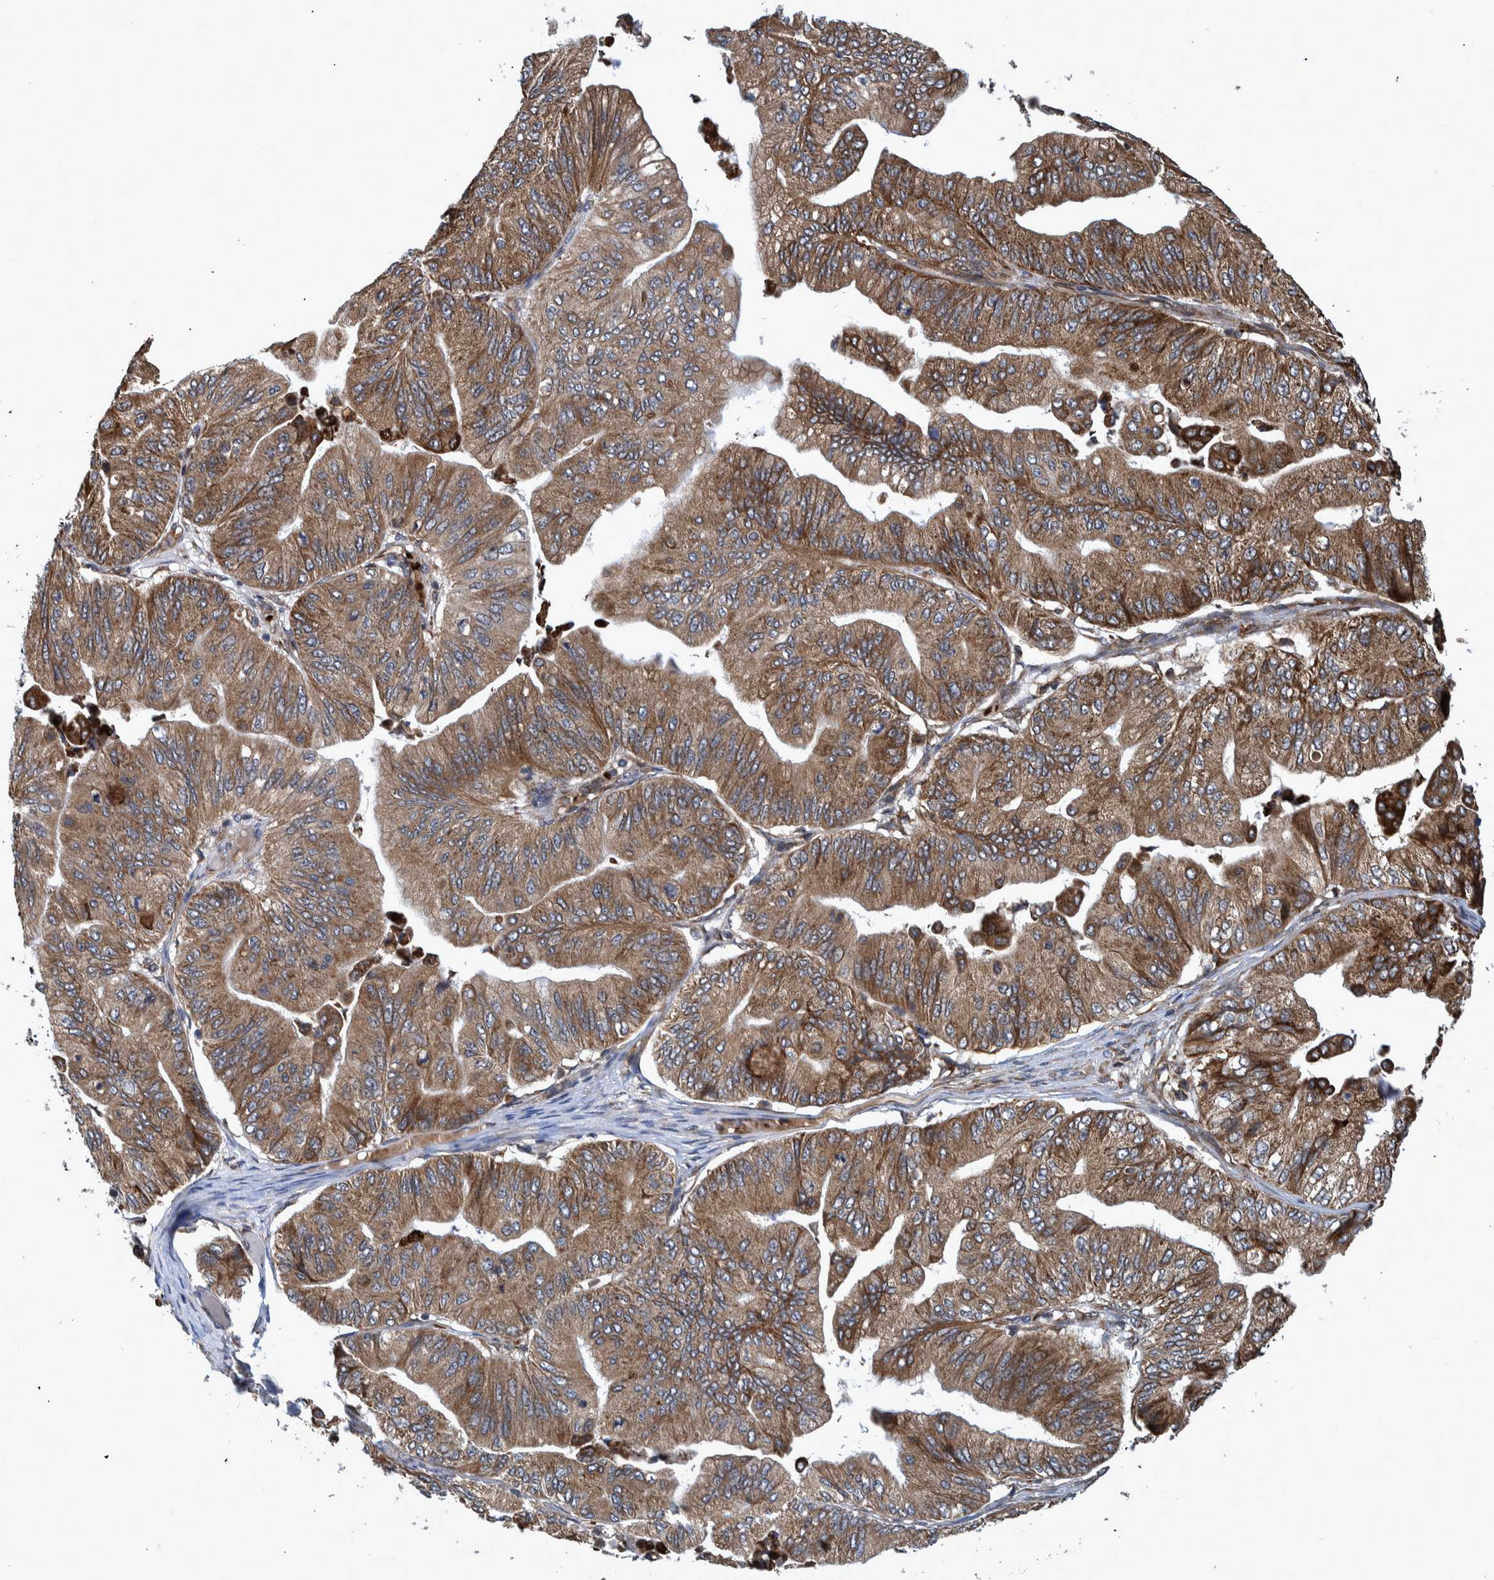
{"staining": {"intensity": "moderate", "quantity": ">75%", "location": "cytoplasmic/membranous"}, "tissue": "ovarian cancer", "cell_type": "Tumor cells", "image_type": "cancer", "snomed": [{"axis": "morphology", "description": "Cystadenocarcinoma, mucinous, NOS"}, {"axis": "topography", "description": "Ovary"}], "caption": "DAB (3,3'-diaminobenzidine) immunohistochemical staining of ovarian mucinous cystadenocarcinoma displays moderate cytoplasmic/membranous protein positivity in about >75% of tumor cells. Ihc stains the protein of interest in brown and the nuclei are stained blue.", "gene": "SPAG5", "patient": {"sex": "female", "age": 61}}